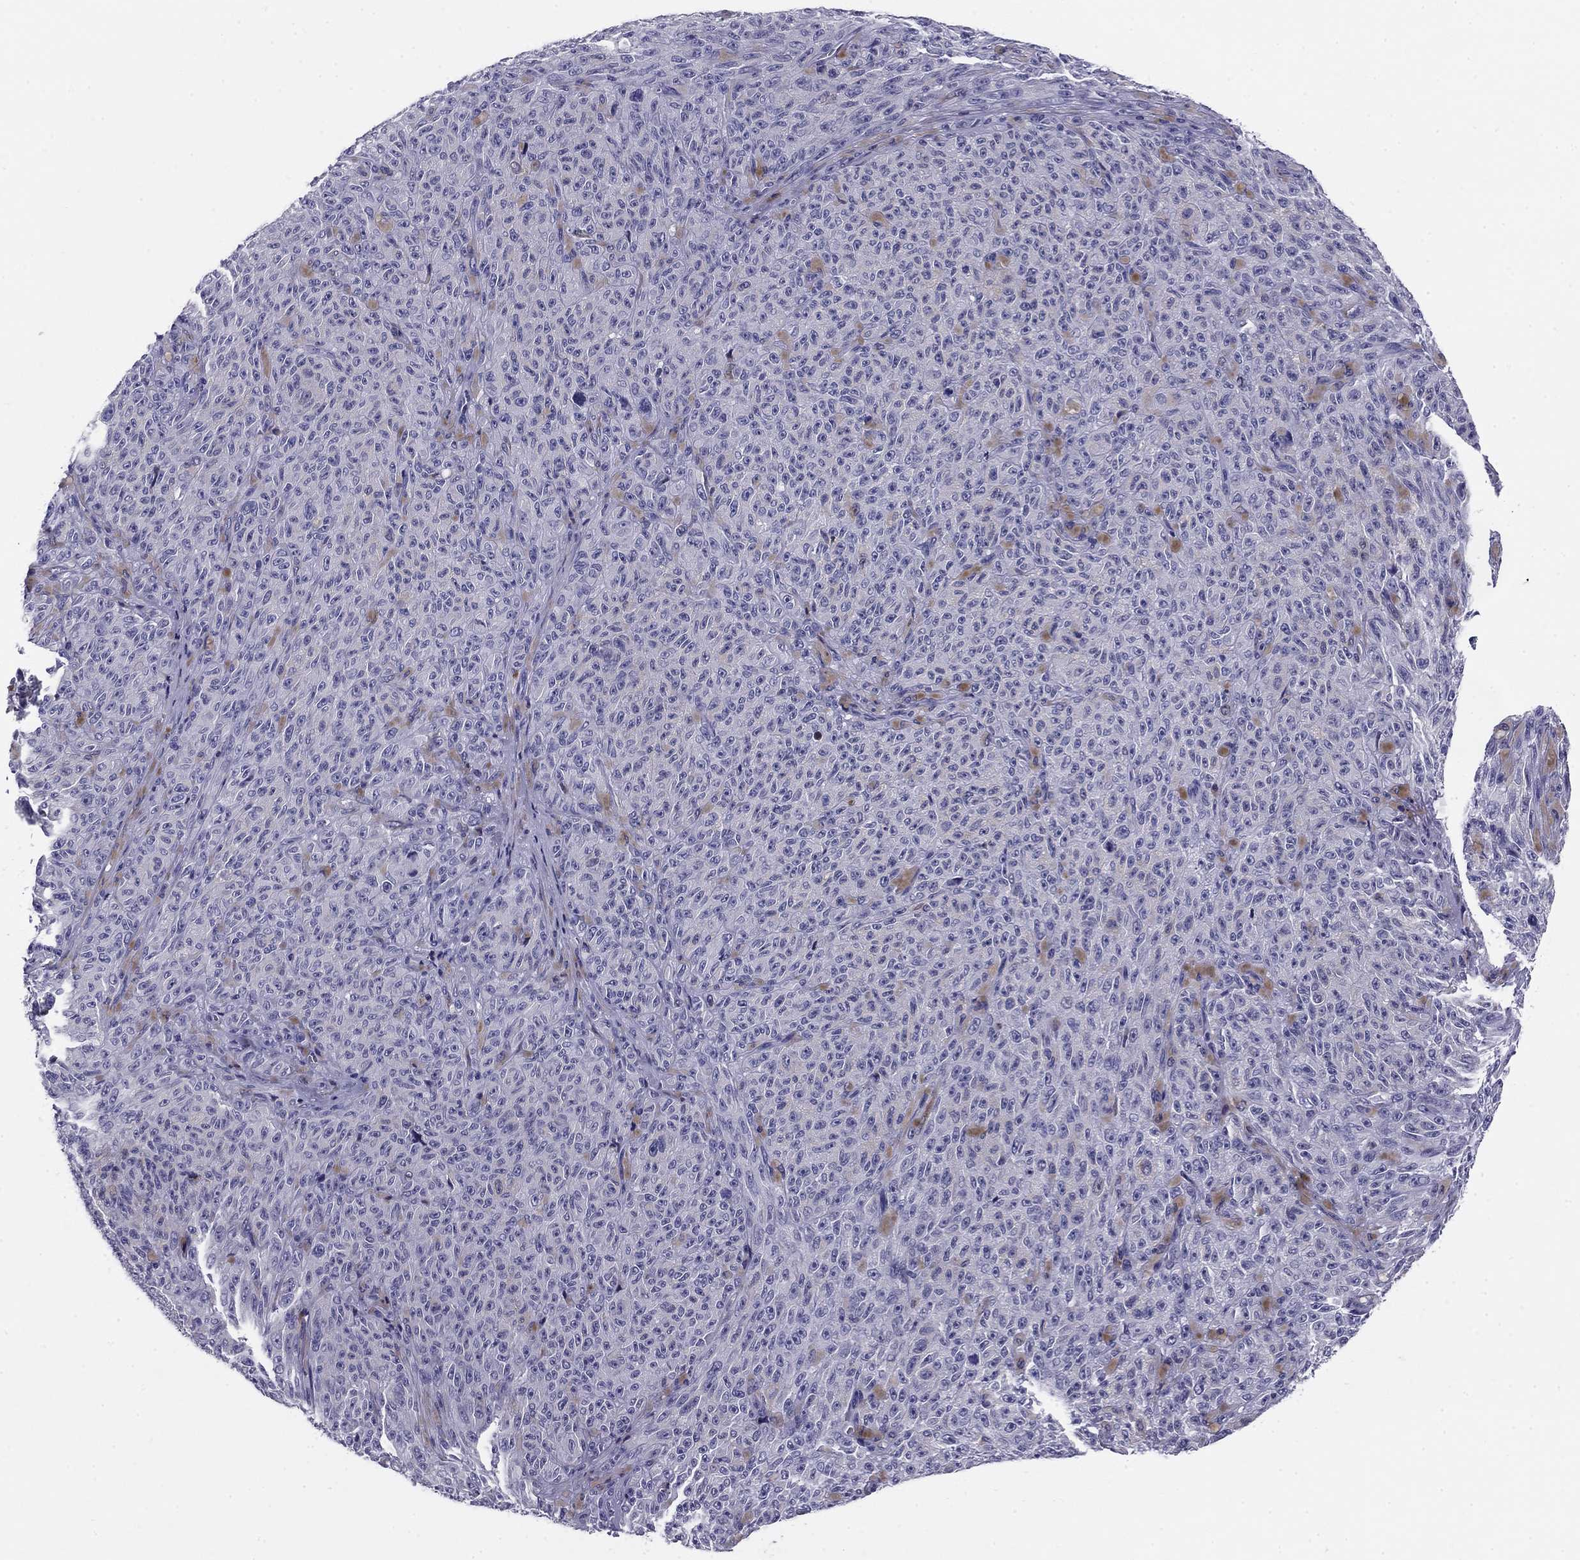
{"staining": {"intensity": "negative", "quantity": "none", "location": "none"}, "tissue": "melanoma", "cell_type": "Tumor cells", "image_type": "cancer", "snomed": [{"axis": "morphology", "description": "Malignant melanoma, NOS"}, {"axis": "topography", "description": "Skin"}], "caption": "Human malignant melanoma stained for a protein using immunohistochemistry (IHC) shows no positivity in tumor cells.", "gene": "TMED3", "patient": {"sex": "female", "age": 82}}